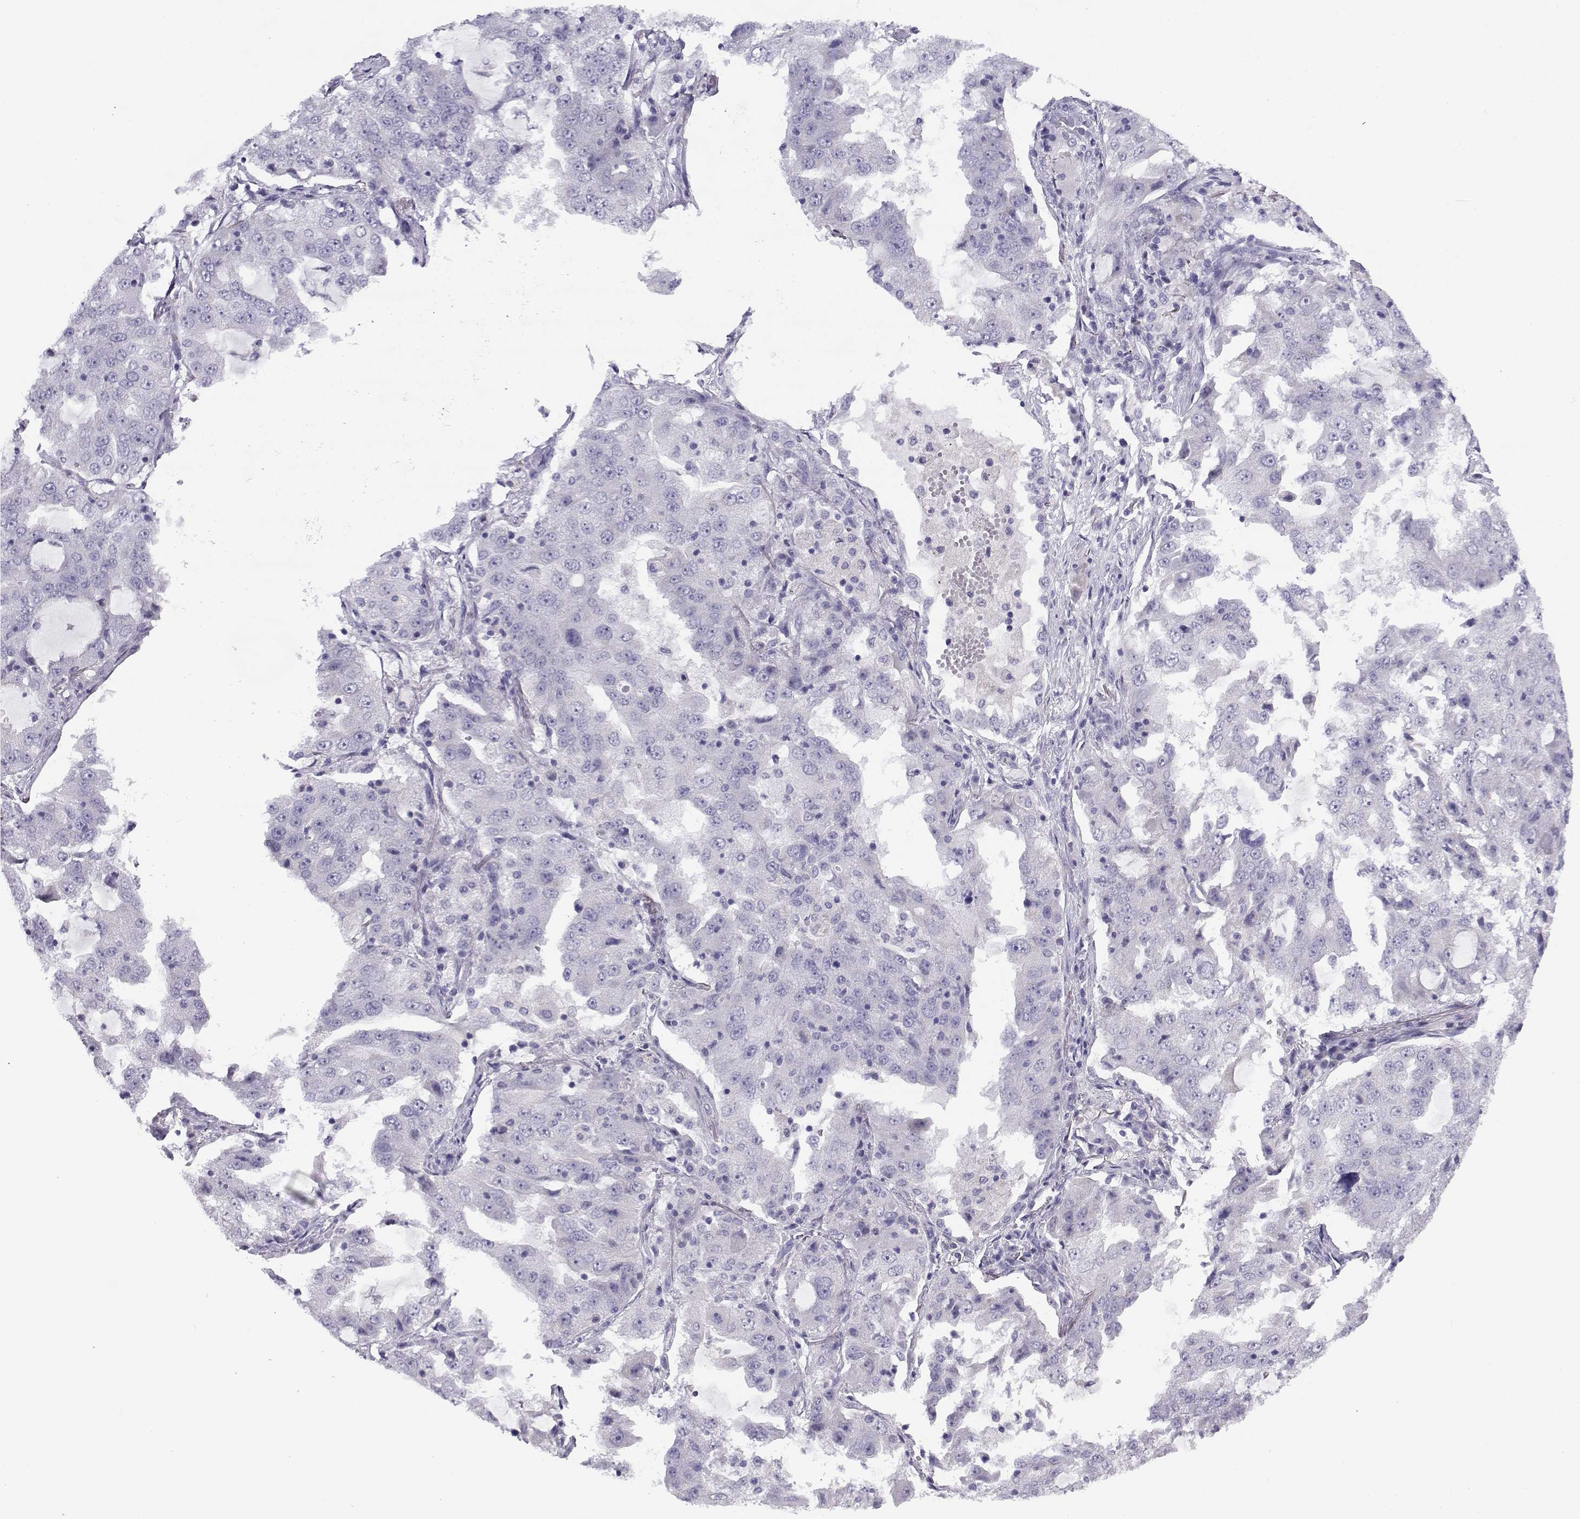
{"staining": {"intensity": "negative", "quantity": "none", "location": "none"}, "tissue": "lung cancer", "cell_type": "Tumor cells", "image_type": "cancer", "snomed": [{"axis": "morphology", "description": "Adenocarcinoma, NOS"}, {"axis": "topography", "description": "Lung"}], "caption": "This is an immunohistochemistry photomicrograph of adenocarcinoma (lung). There is no staining in tumor cells.", "gene": "FAM166A", "patient": {"sex": "female", "age": 61}}